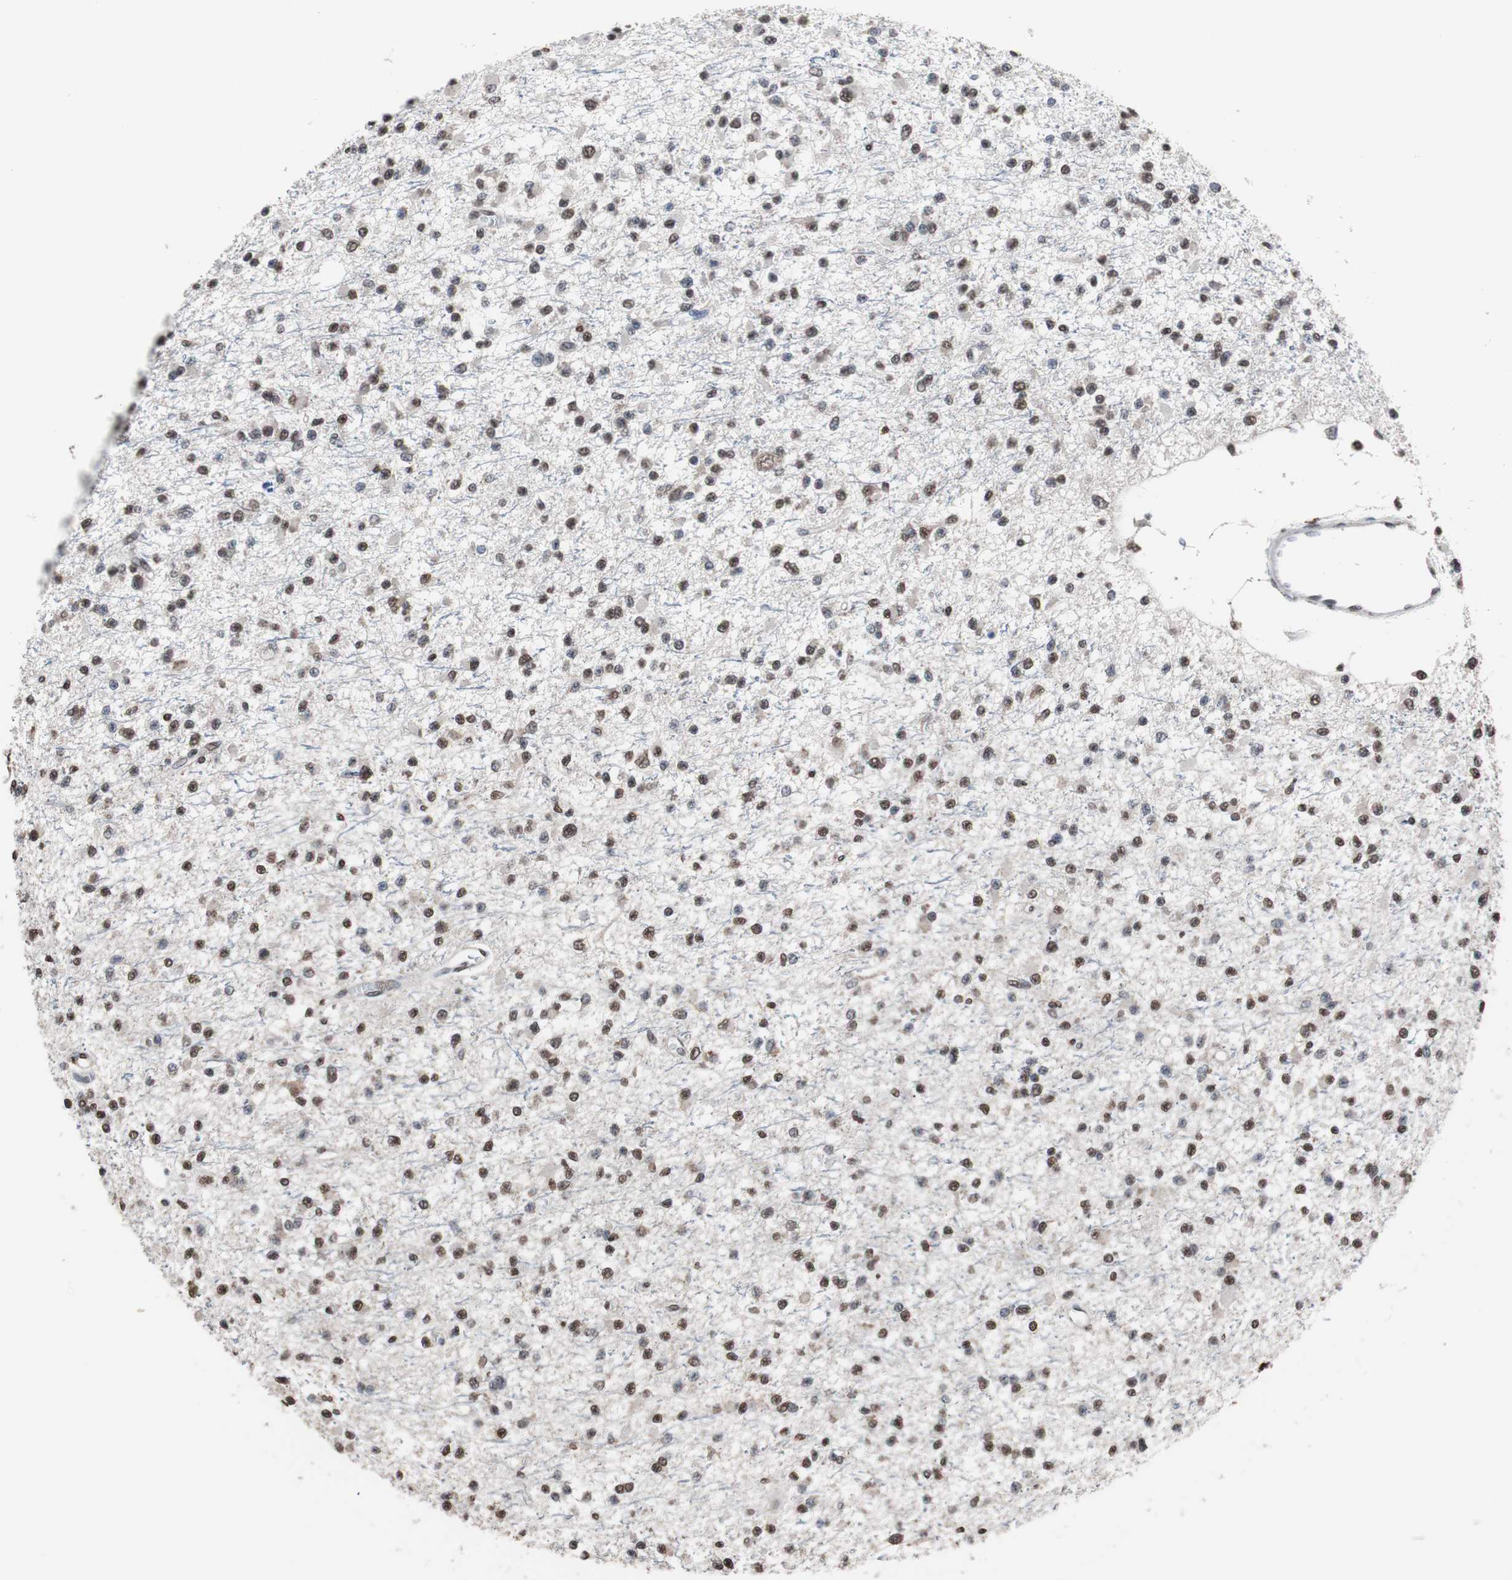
{"staining": {"intensity": "moderate", "quantity": "25%-75%", "location": "nuclear"}, "tissue": "glioma", "cell_type": "Tumor cells", "image_type": "cancer", "snomed": [{"axis": "morphology", "description": "Glioma, malignant, Low grade"}, {"axis": "topography", "description": "Brain"}], "caption": "Immunohistochemical staining of human glioma shows medium levels of moderate nuclear protein expression in approximately 25%-75% of tumor cells.", "gene": "MED27", "patient": {"sex": "female", "age": 22}}